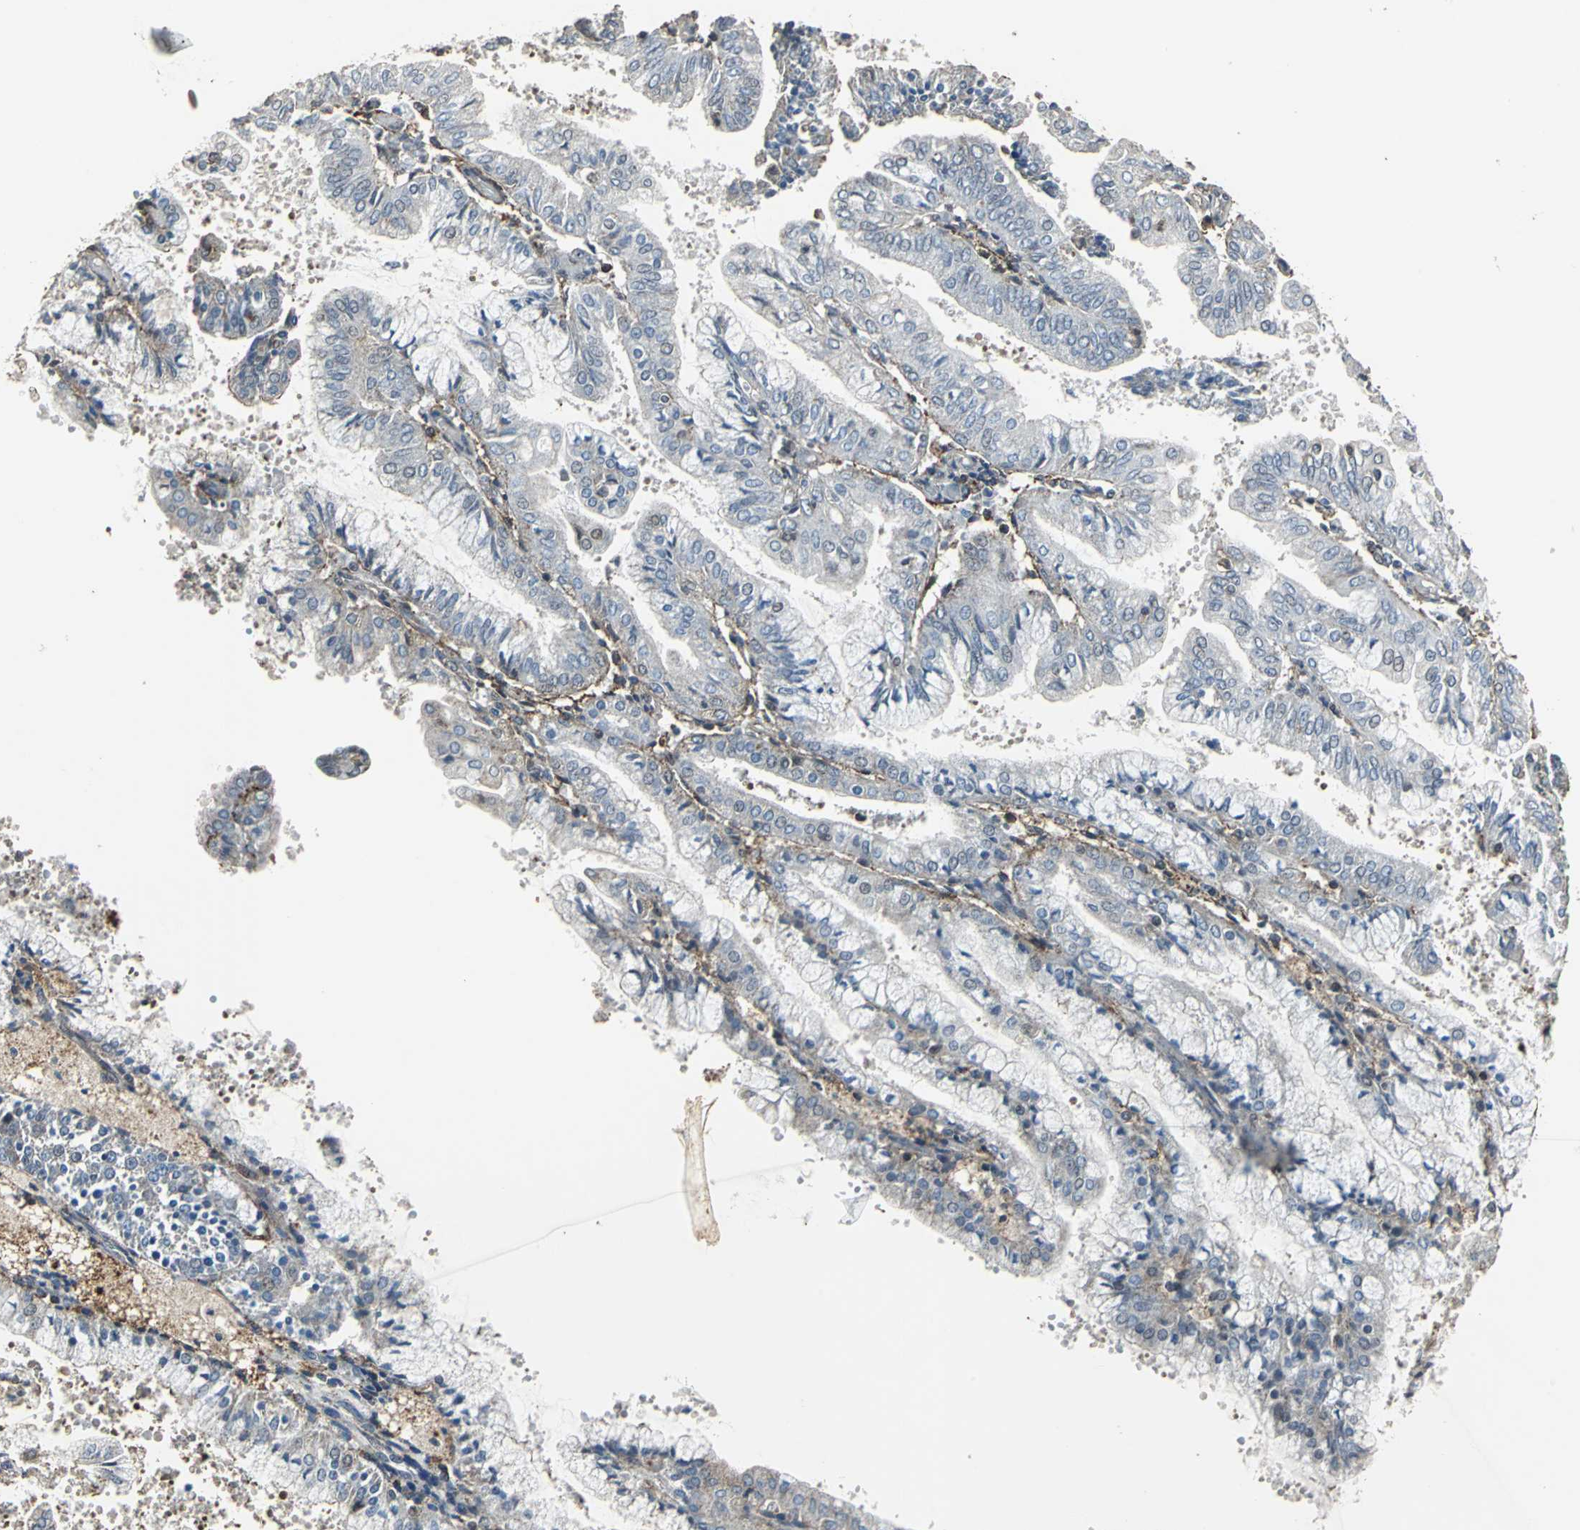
{"staining": {"intensity": "weak", "quantity": "<25%", "location": "cytoplasmic/membranous"}, "tissue": "endometrial cancer", "cell_type": "Tumor cells", "image_type": "cancer", "snomed": [{"axis": "morphology", "description": "Adenocarcinoma, NOS"}, {"axis": "topography", "description": "Endometrium"}], "caption": "IHC micrograph of neoplastic tissue: human adenocarcinoma (endometrial) stained with DAB (3,3'-diaminobenzidine) exhibits no significant protein positivity in tumor cells. The staining was performed using DAB to visualize the protein expression in brown, while the nuclei were stained in blue with hematoxylin (Magnification: 20x).", "gene": "DNAJB4", "patient": {"sex": "female", "age": 63}}